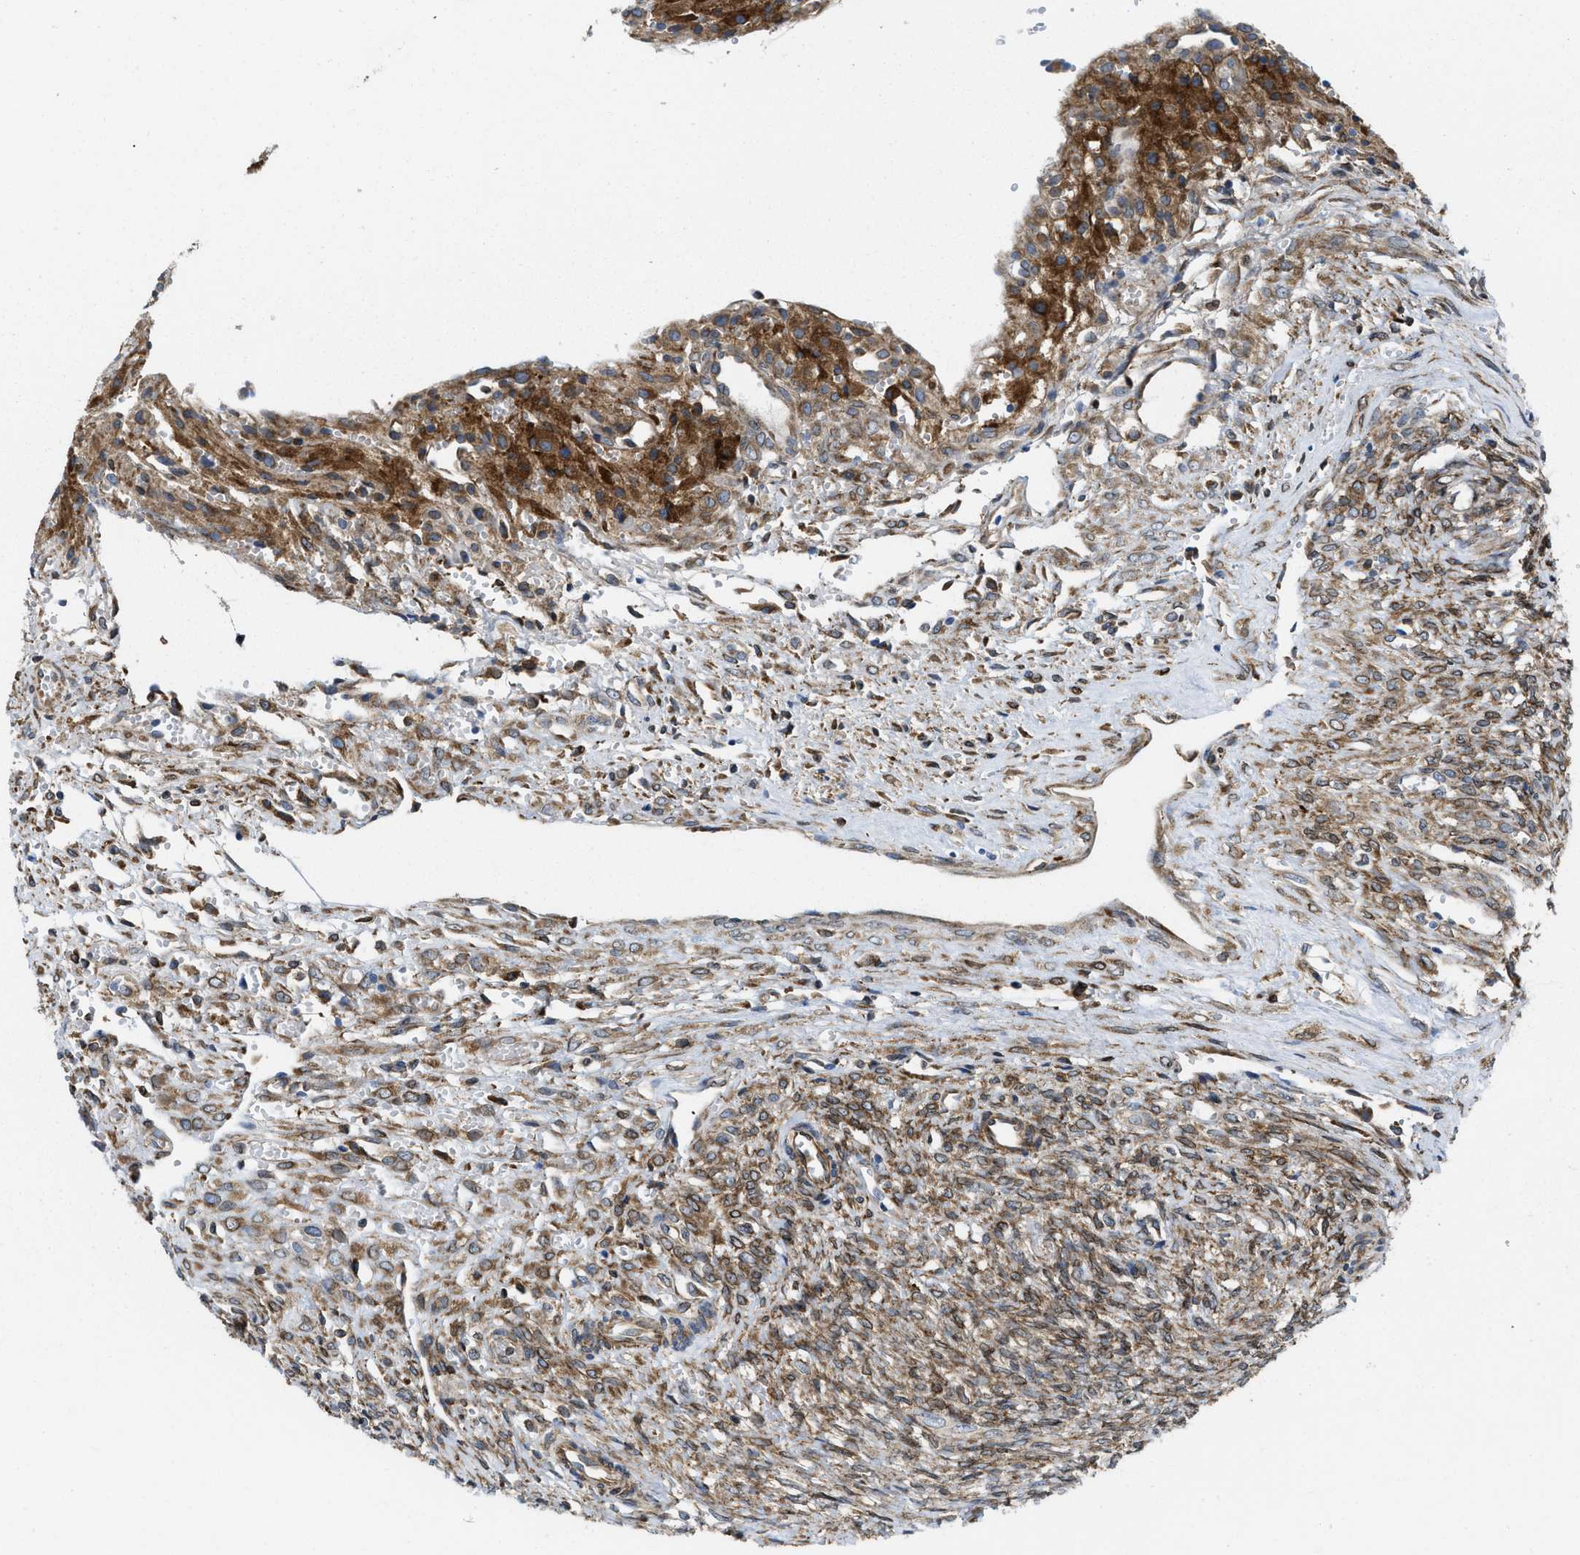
{"staining": {"intensity": "strong", "quantity": ">75%", "location": "cytoplasmic/membranous"}, "tissue": "ovary", "cell_type": "Ovarian stroma cells", "image_type": "normal", "snomed": [{"axis": "morphology", "description": "Normal tissue, NOS"}, {"axis": "topography", "description": "Ovary"}], "caption": "Ovarian stroma cells display high levels of strong cytoplasmic/membranous staining in approximately >75% of cells in normal human ovary. (brown staining indicates protein expression, while blue staining denotes nuclei).", "gene": "ERLIN2", "patient": {"sex": "female", "age": 56}}